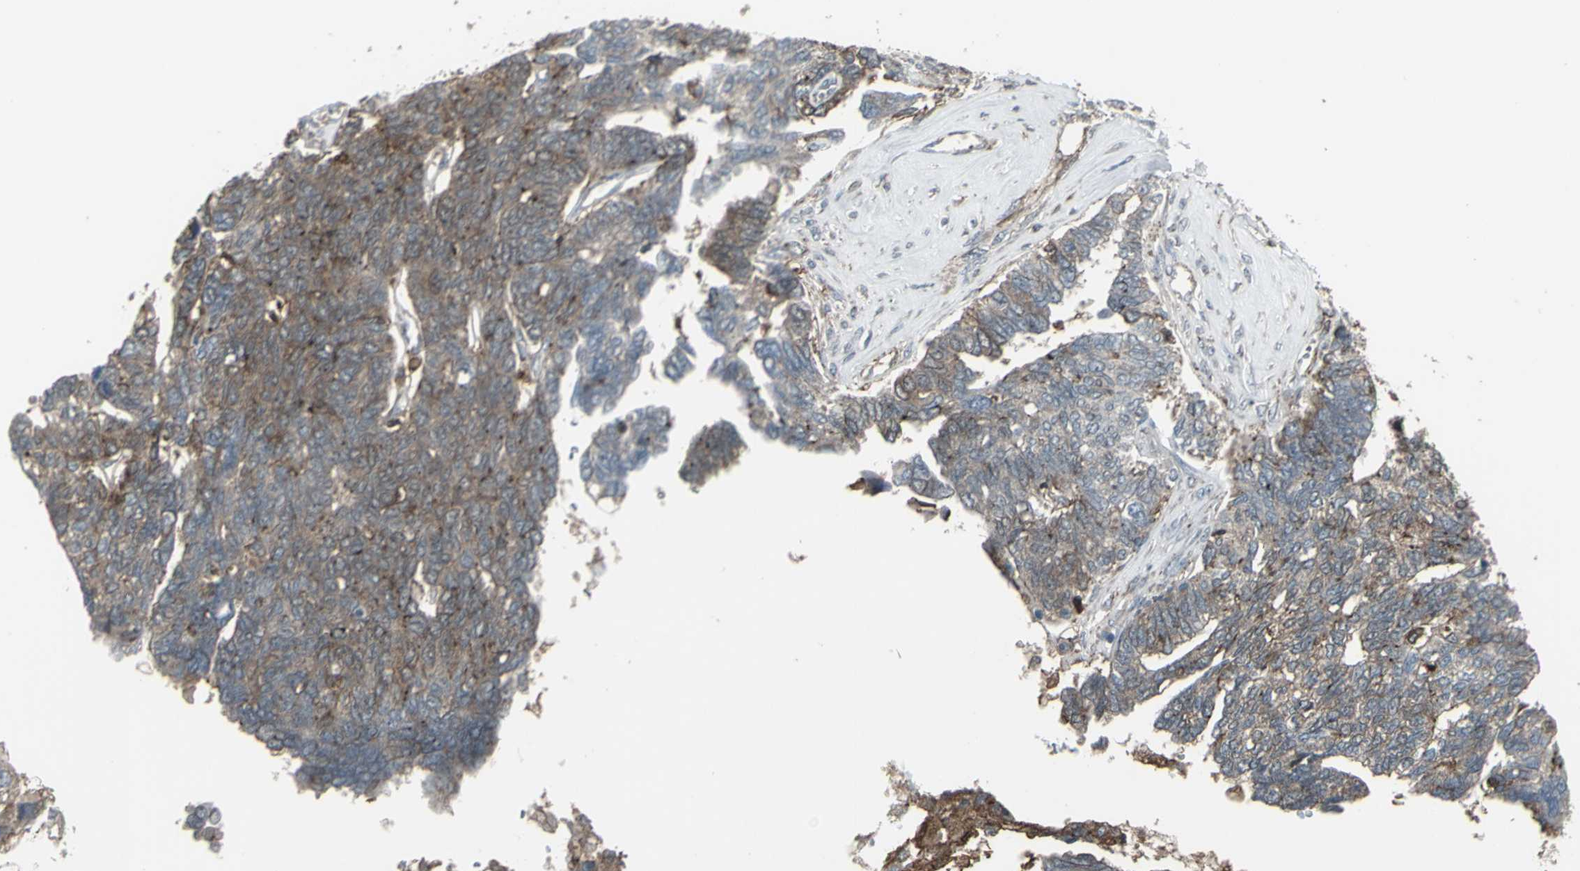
{"staining": {"intensity": "weak", "quantity": ">75%", "location": "cytoplasmic/membranous"}, "tissue": "ovarian cancer", "cell_type": "Tumor cells", "image_type": "cancer", "snomed": [{"axis": "morphology", "description": "Cystadenocarcinoma, serous, NOS"}, {"axis": "topography", "description": "Ovary"}], "caption": "Protein staining displays weak cytoplasmic/membranous expression in approximately >75% of tumor cells in ovarian cancer (serous cystadenocarcinoma).", "gene": "SMO", "patient": {"sex": "female", "age": 79}}